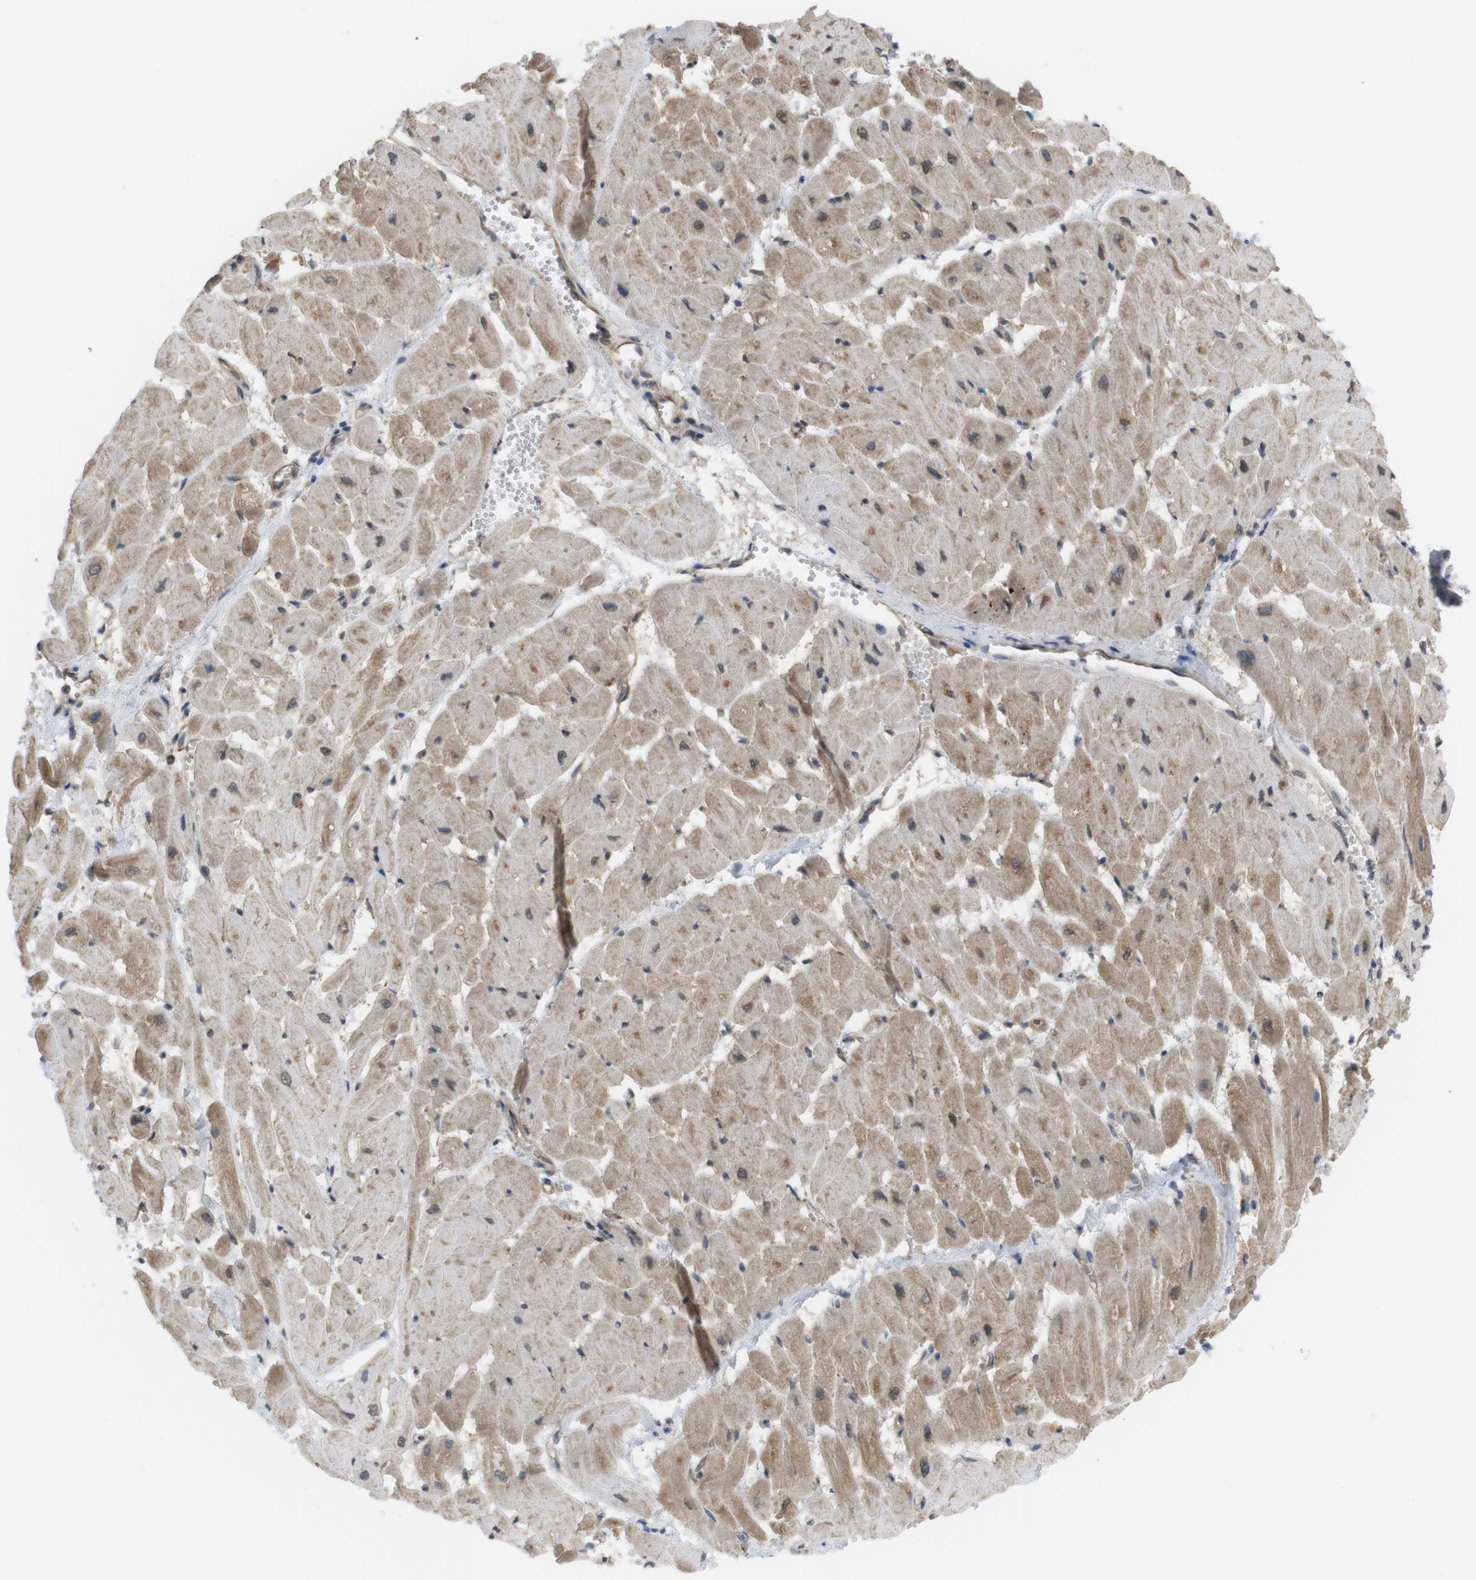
{"staining": {"intensity": "moderate", "quantity": ">75%", "location": "cytoplasmic/membranous"}, "tissue": "heart muscle", "cell_type": "Cardiomyocytes", "image_type": "normal", "snomed": [{"axis": "morphology", "description": "Normal tissue, NOS"}, {"axis": "topography", "description": "Heart"}], "caption": "Brown immunohistochemical staining in normal heart muscle displays moderate cytoplasmic/membranous expression in approximately >75% of cardiomyocytes. The staining is performed using DAB brown chromogen to label protein expression. The nuclei are counter-stained blue using hematoxylin.", "gene": "RNF130", "patient": {"sex": "male", "age": 45}}